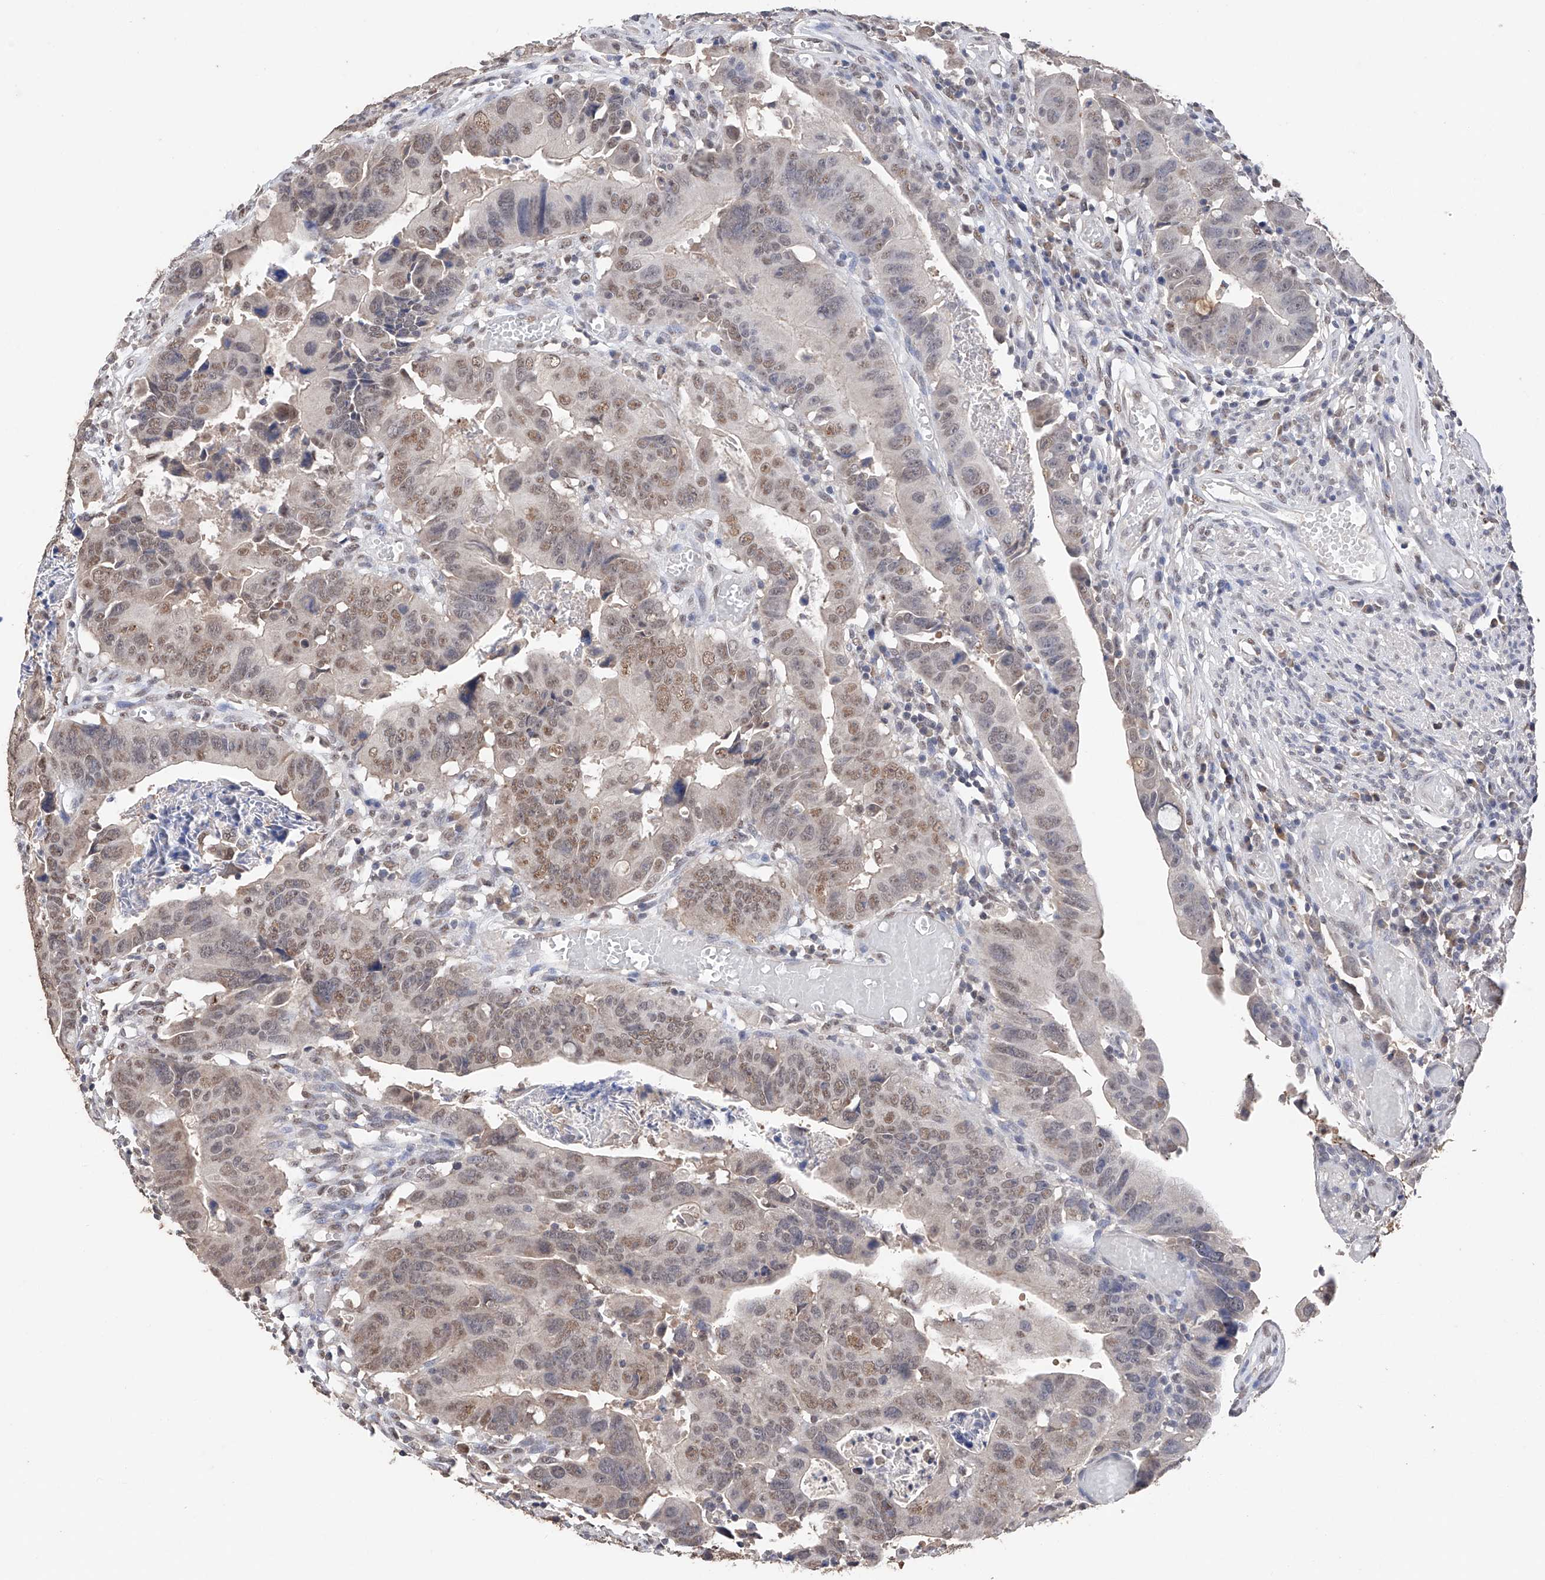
{"staining": {"intensity": "weak", "quantity": "25%-75%", "location": "nuclear"}, "tissue": "colorectal cancer", "cell_type": "Tumor cells", "image_type": "cancer", "snomed": [{"axis": "morphology", "description": "Adenocarcinoma, NOS"}, {"axis": "topography", "description": "Rectum"}], "caption": "DAB (3,3'-diaminobenzidine) immunohistochemical staining of colorectal cancer (adenocarcinoma) displays weak nuclear protein expression in approximately 25%-75% of tumor cells.", "gene": "DMAP1", "patient": {"sex": "female", "age": 65}}